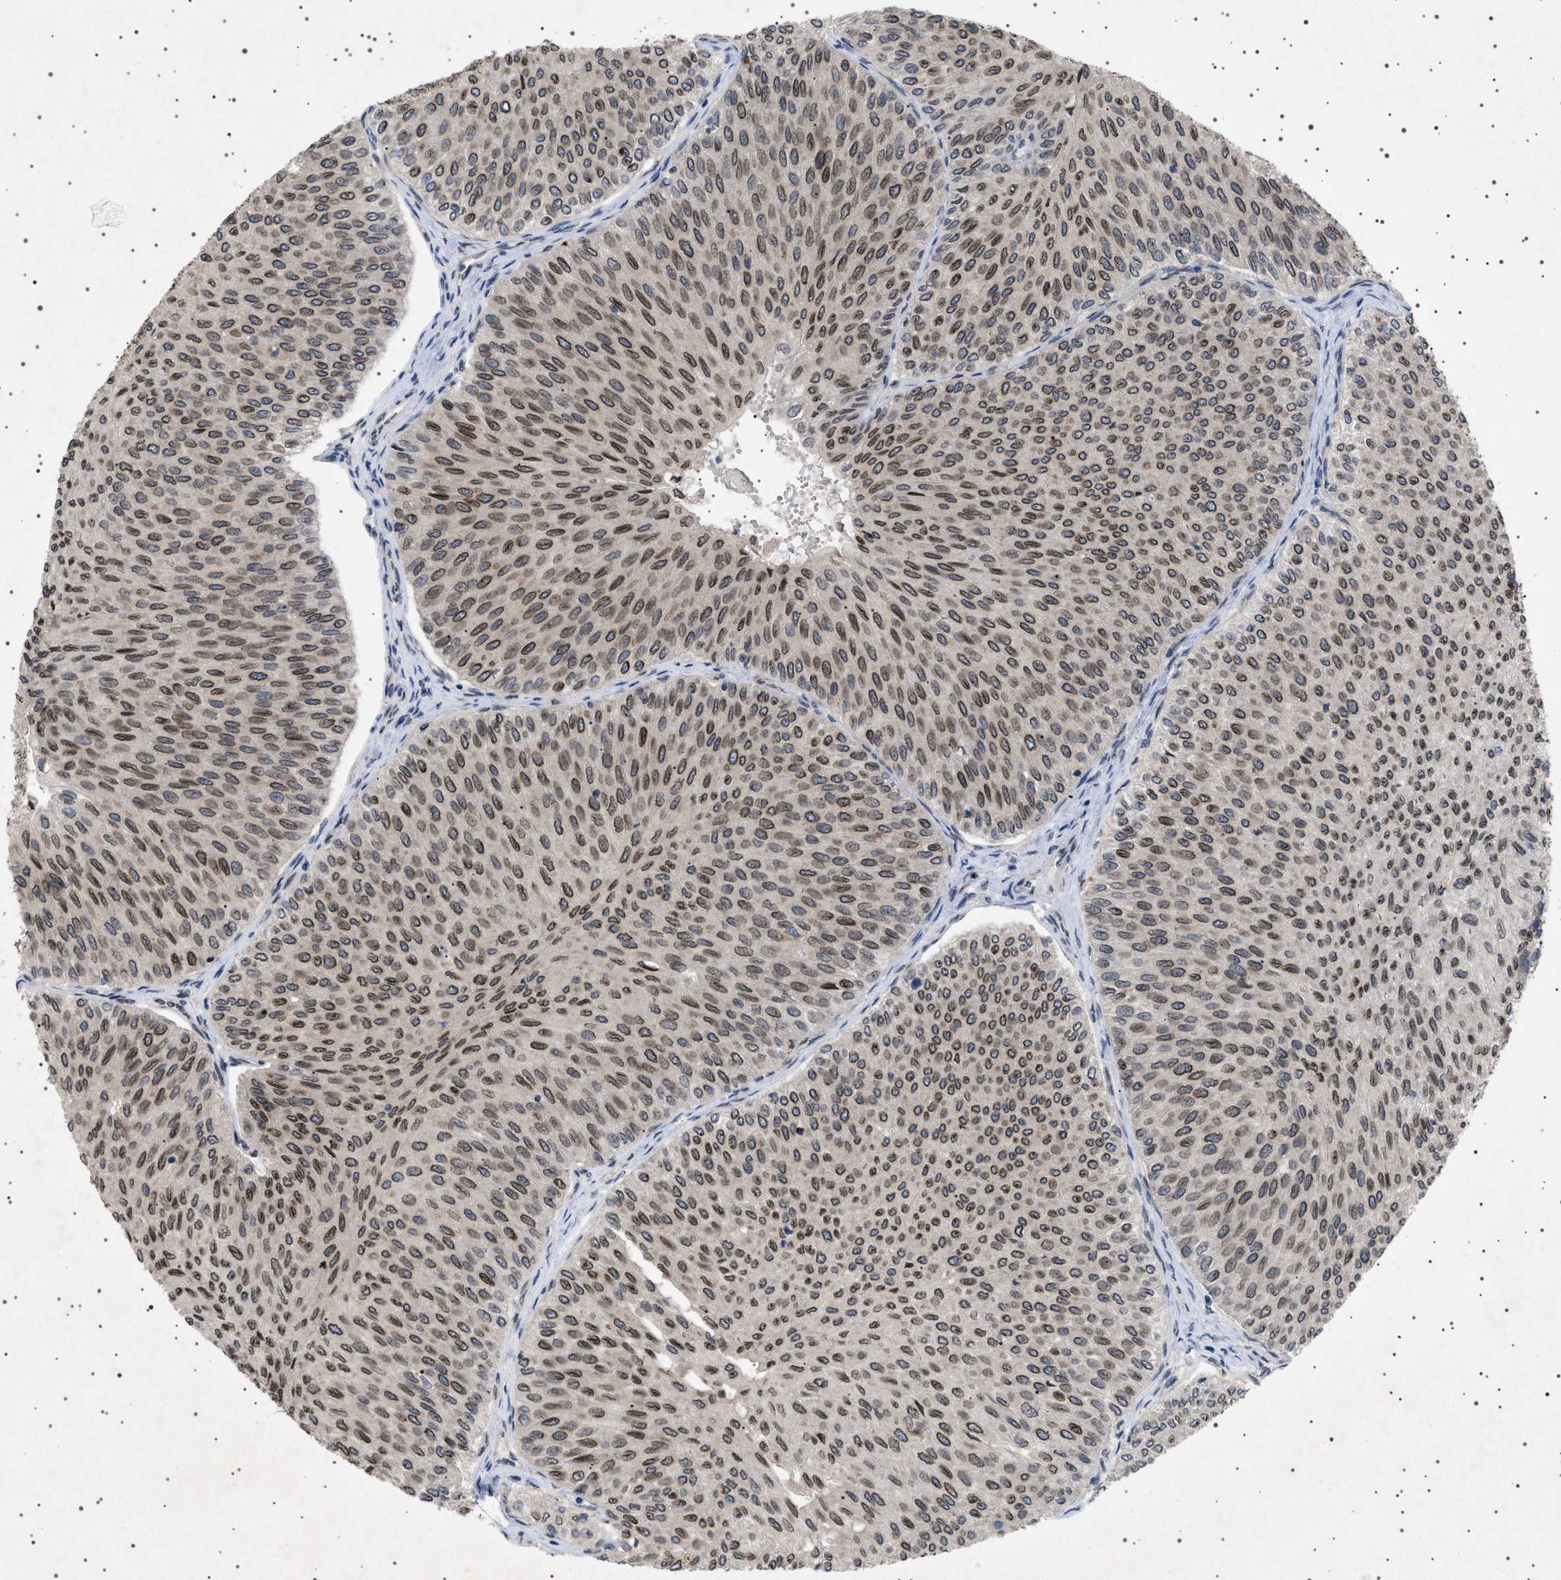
{"staining": {"intensity": "strong", "quantity": ">75%", "location": "cytoplasmic/membranous,nuclear"}, "tissue": "urothelial cancer", "cell_type": "Tumor cells", "image_type": "cancer", "snomed": [{"axis": "morphology", "description": "Urothelial carcinoma, Low grade"}, {"axis": "topography", "description": "Urinary bladder"}], "caption": "An image of human urothelial cancer stained for a protein reveals strong cytoplasmic/membranous and nuclear brown staining in tumor cells.", "gene": "NUP93", "patient": {"sex": "male", "age": 78}}